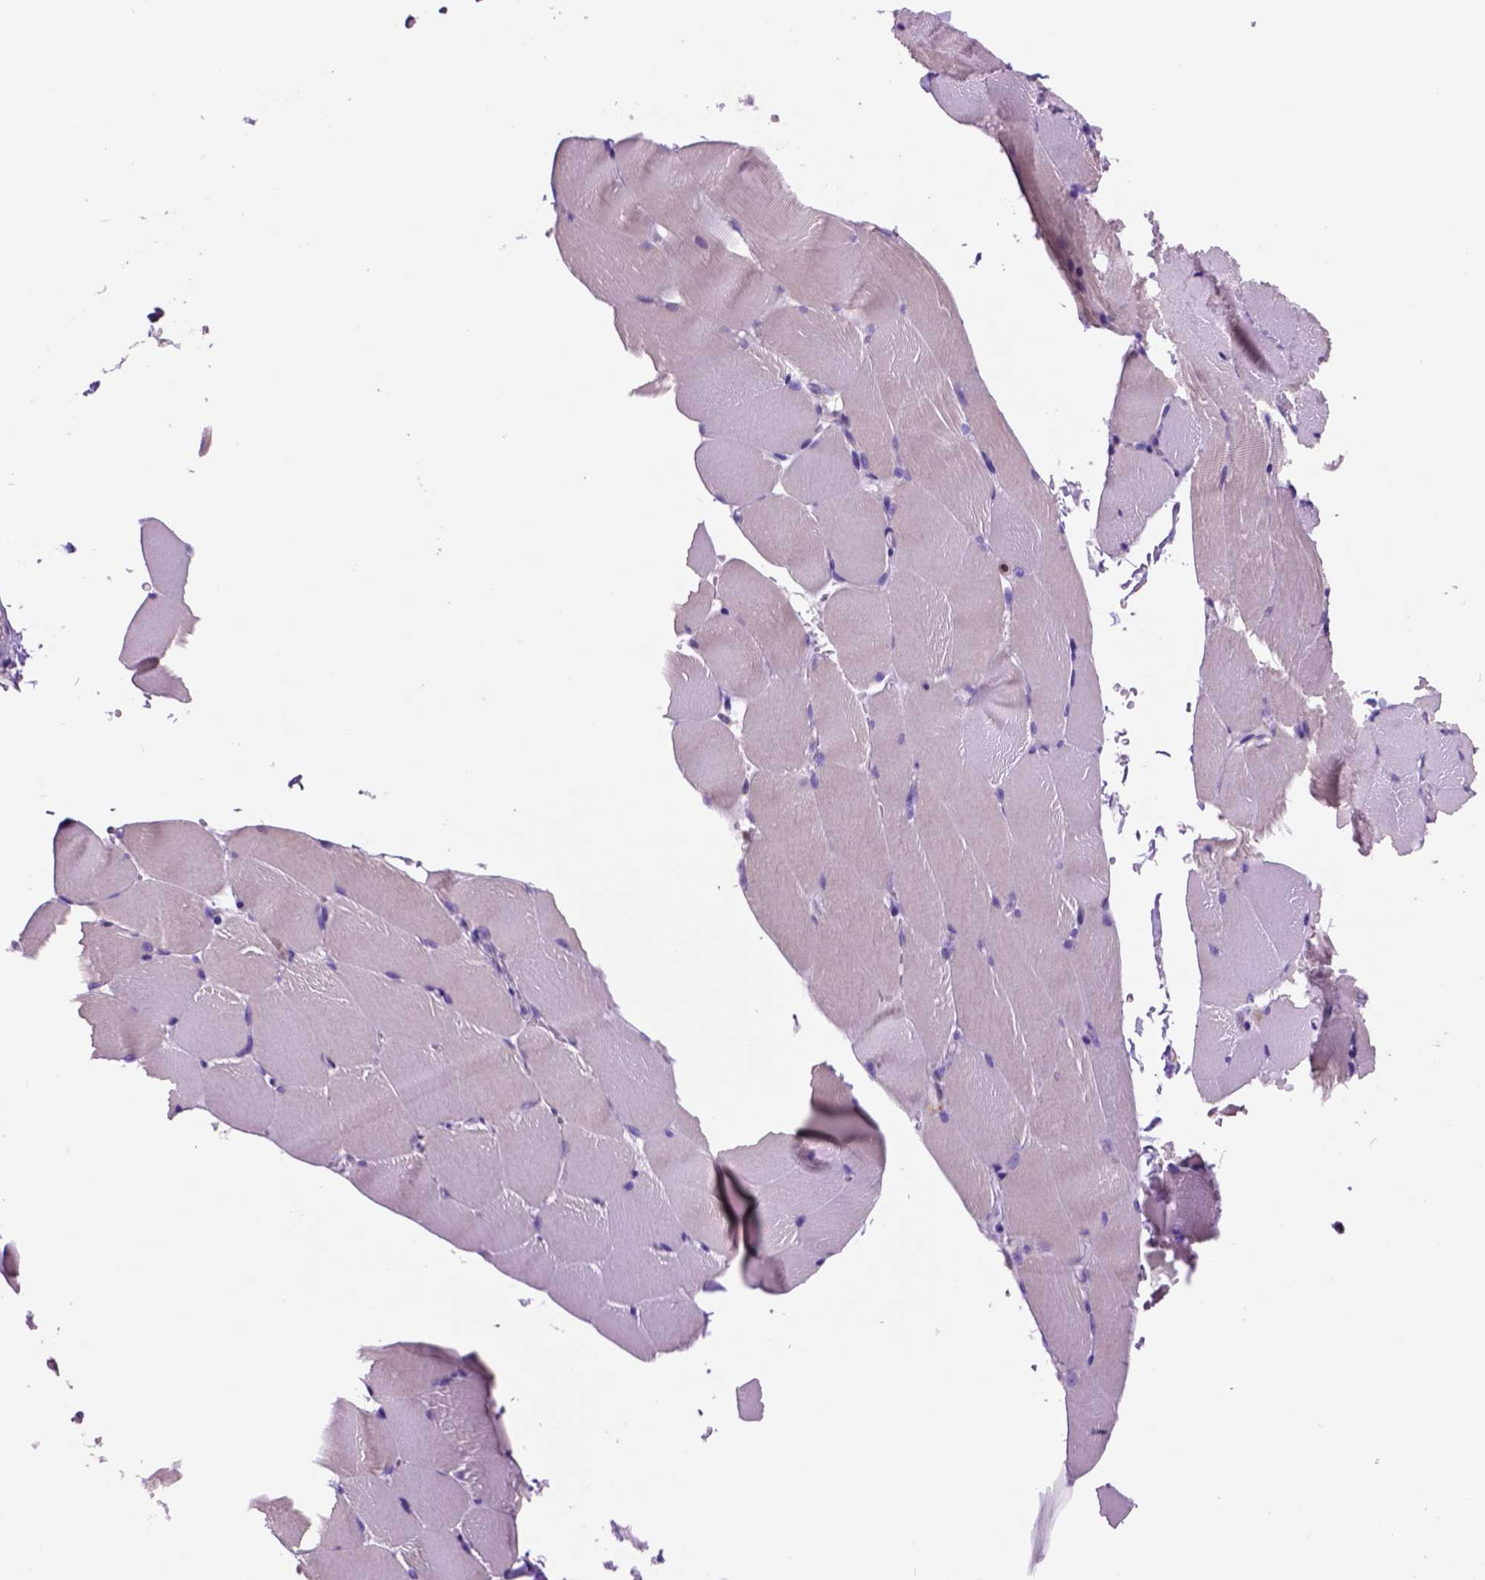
{"staining": {"intensity": "negative", "quantity": "none", "location": "none"}, "tissue": "skeletal muscle", "cell_type": "Myocytes", "image_type": "normal", "snomed": [{"axis": "morphology", "description": "Normal tissue, NOS"}, {"axis": "topography", "description": "Skeletal muscle"}], "caption": "DAB (3,3'-diaminobenzidine) immunohistochemical staining of normal skeletal muscle displays no significant positivity in myocytes.", "gene": "PIAS3", "patient": {"sex": "female", "age": 37}}